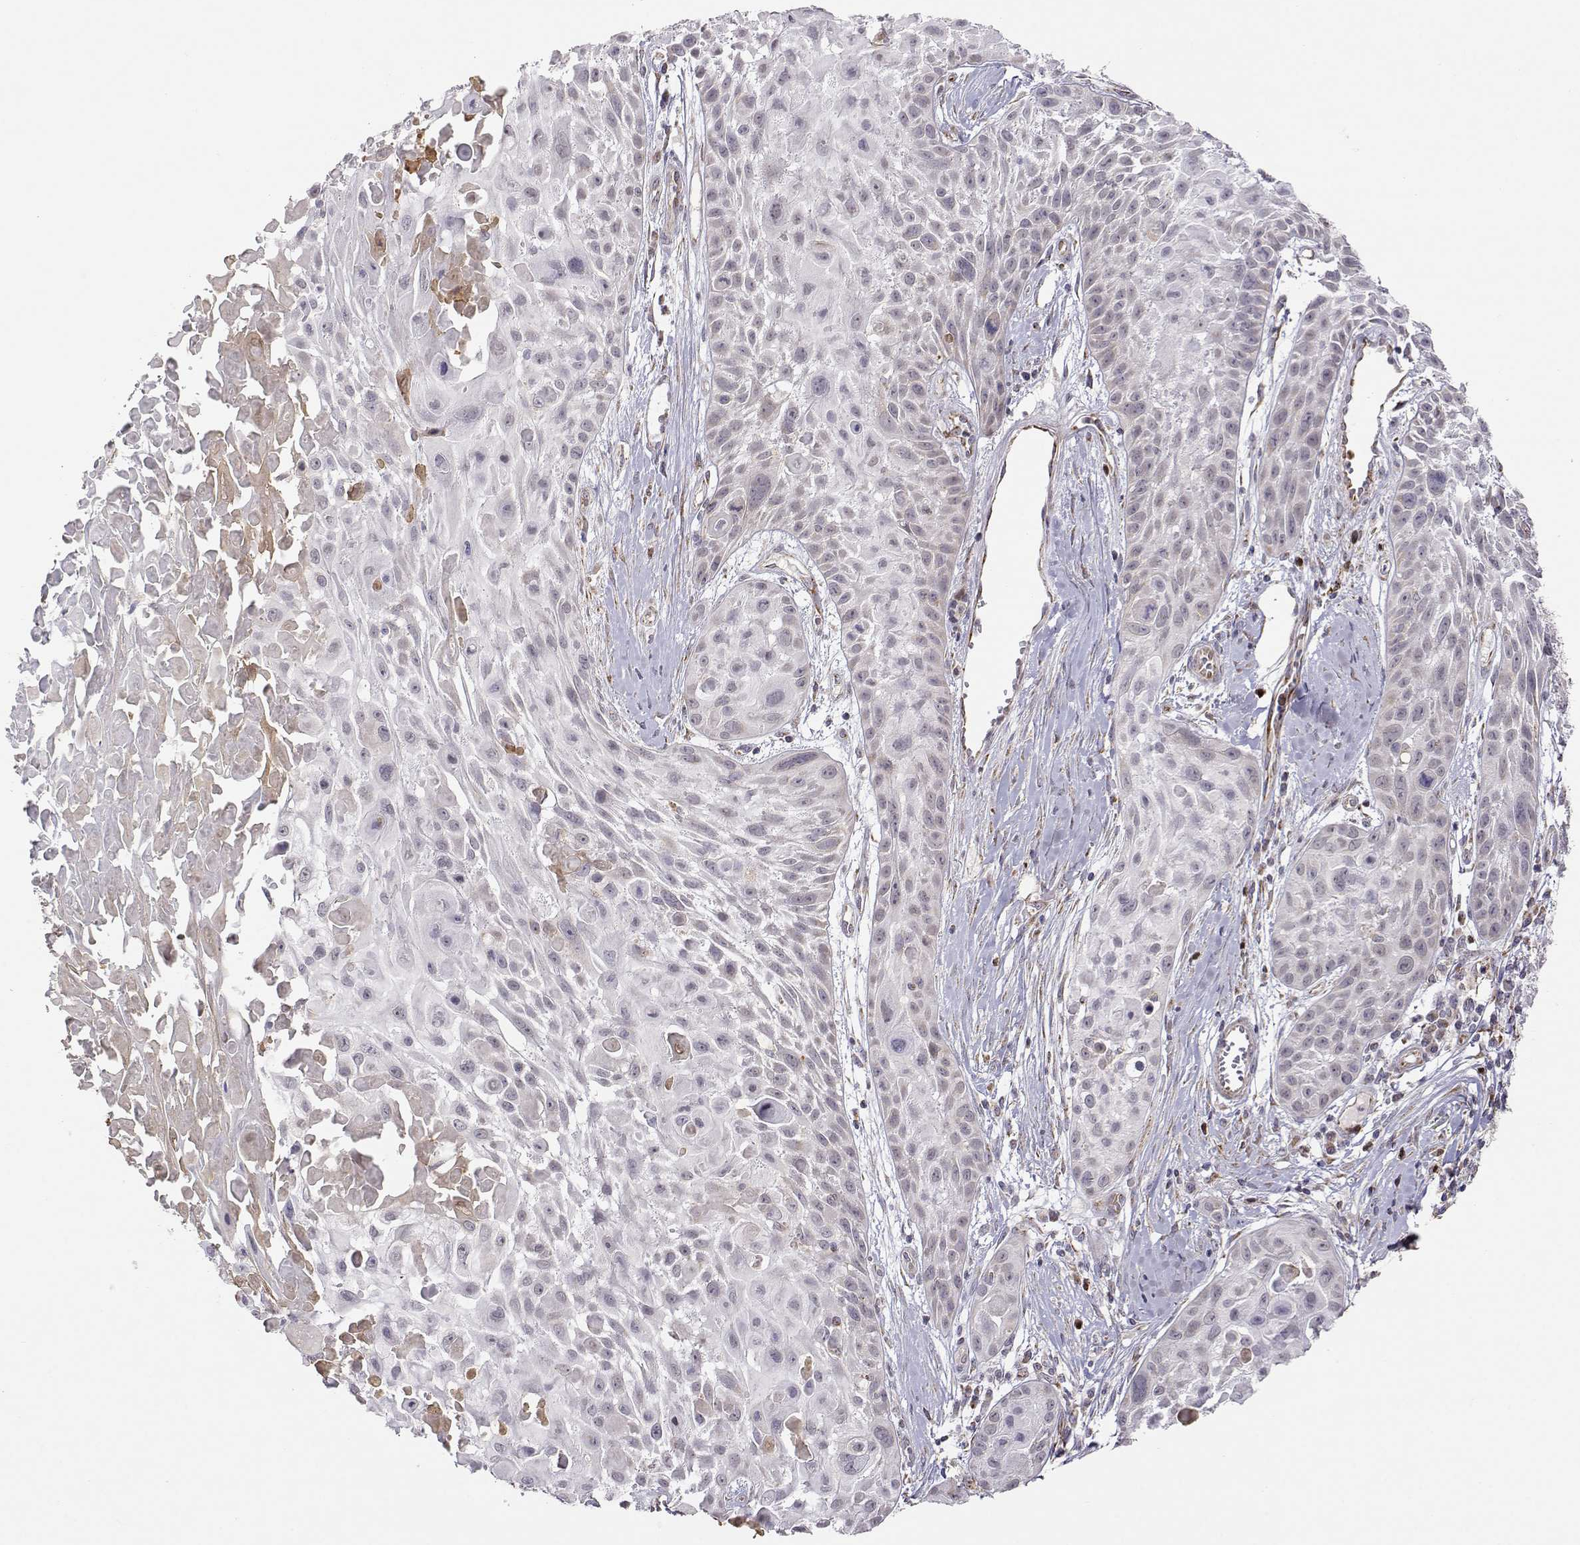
{"staining": {"intensity": "negative", "quantity": "none", "location": "none"}, "tissue": "skin cancer", "cell_type": "Tumor cells", "image_type": "cancer", "snomed": [{"axis": "morphology", "description": "Squamous cell carcinoma, NOS"}, {"axis": "topography", "description": "Skin"}, {"axis": "topography", "description": "Anal"}], "caption": "Tumor cells show no significant protein positivity in squamous cell carcinoma (skin).", "gene": "EXOG", "patient": {"sex": "female", "age": 75}}